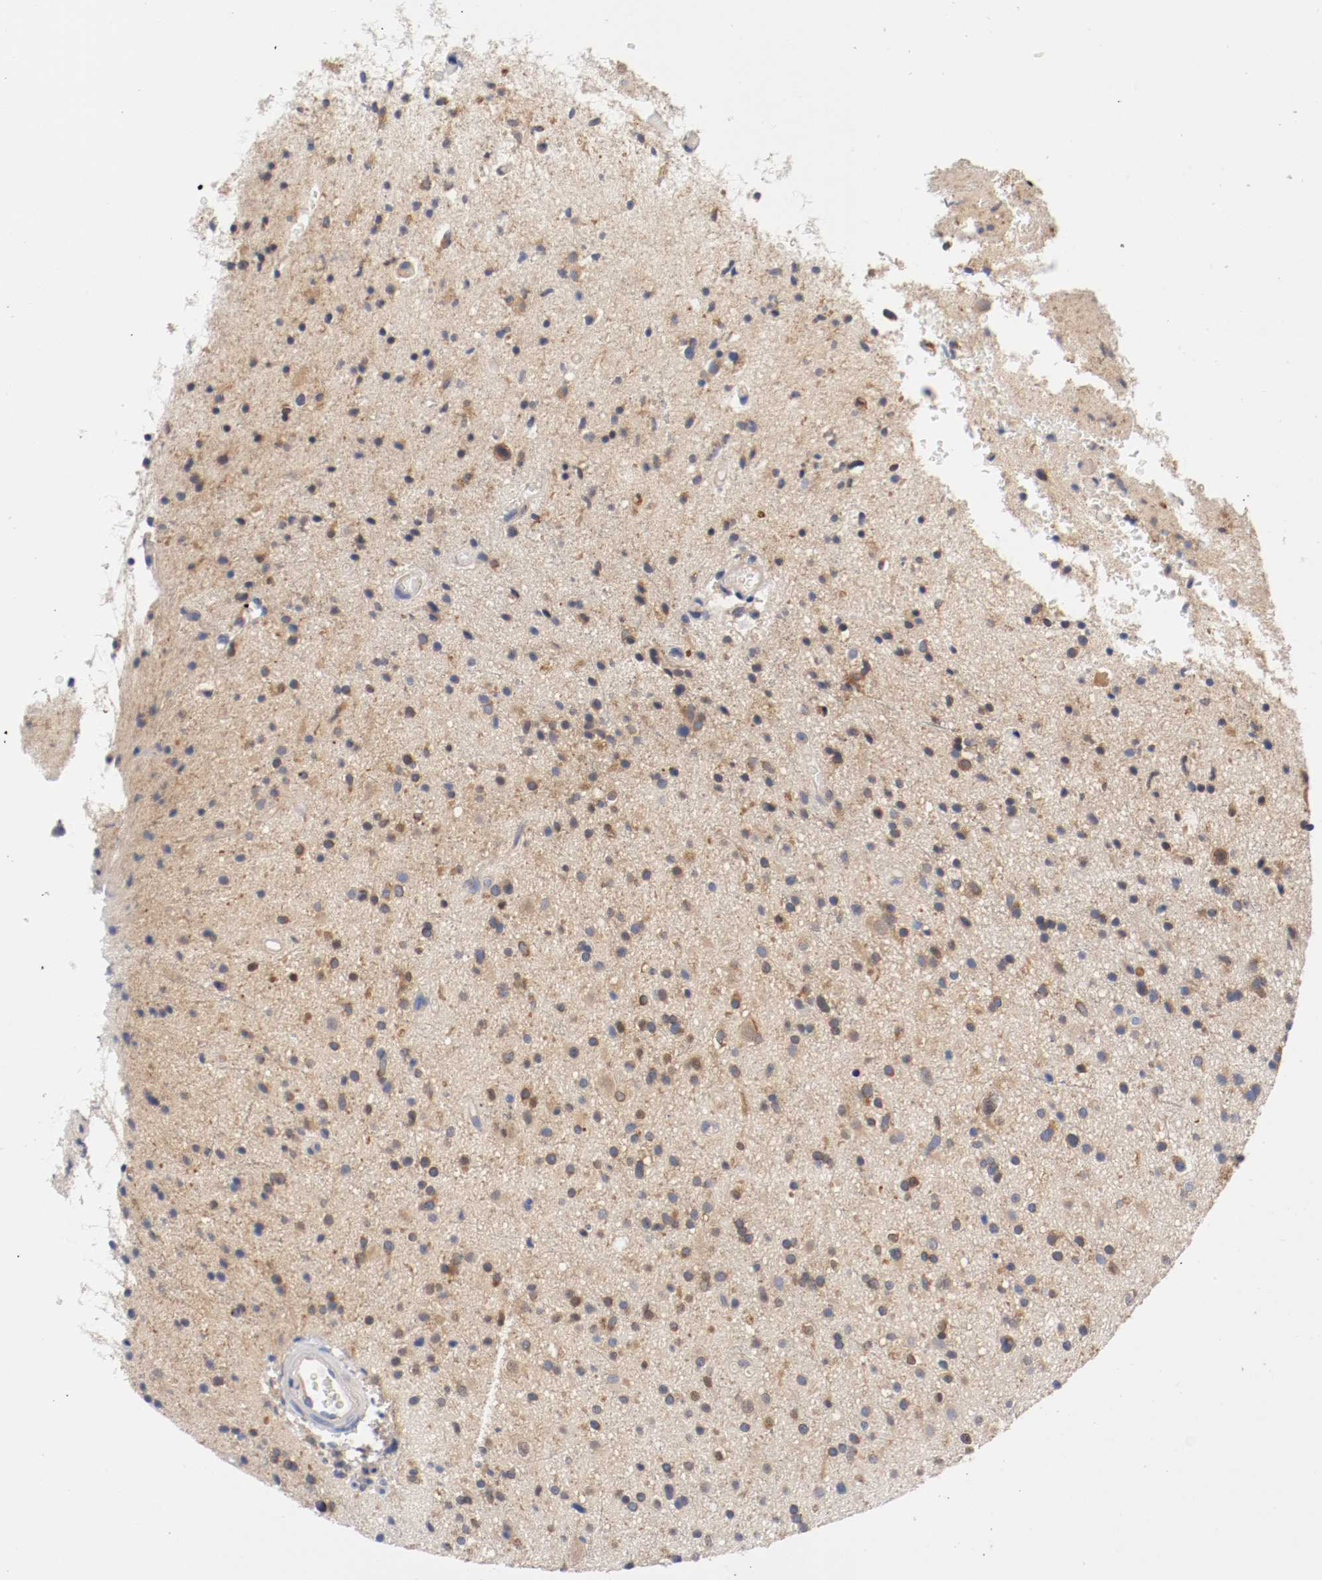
{"staining": {"intensity": "moderate", "quantity": "25%-75%", "location": "cytoplasmic/membranous"}, "tissue": "glioma", "cell_type": "Tumor cells", "image_type": "cancer", "snomed": [{"axis": "morphology", "description": "Glioma, malignant, High grade"}, {"axis": "topography", "description": "Brain"}], "caption": "DAB immunohistochemical staining of human glioma reveals moderate cytoplasmic/membranous protein expression in about 25%-75% of tumor cells.", "gene": "HGS", "patient": {"sex": "male", "age": 33}}